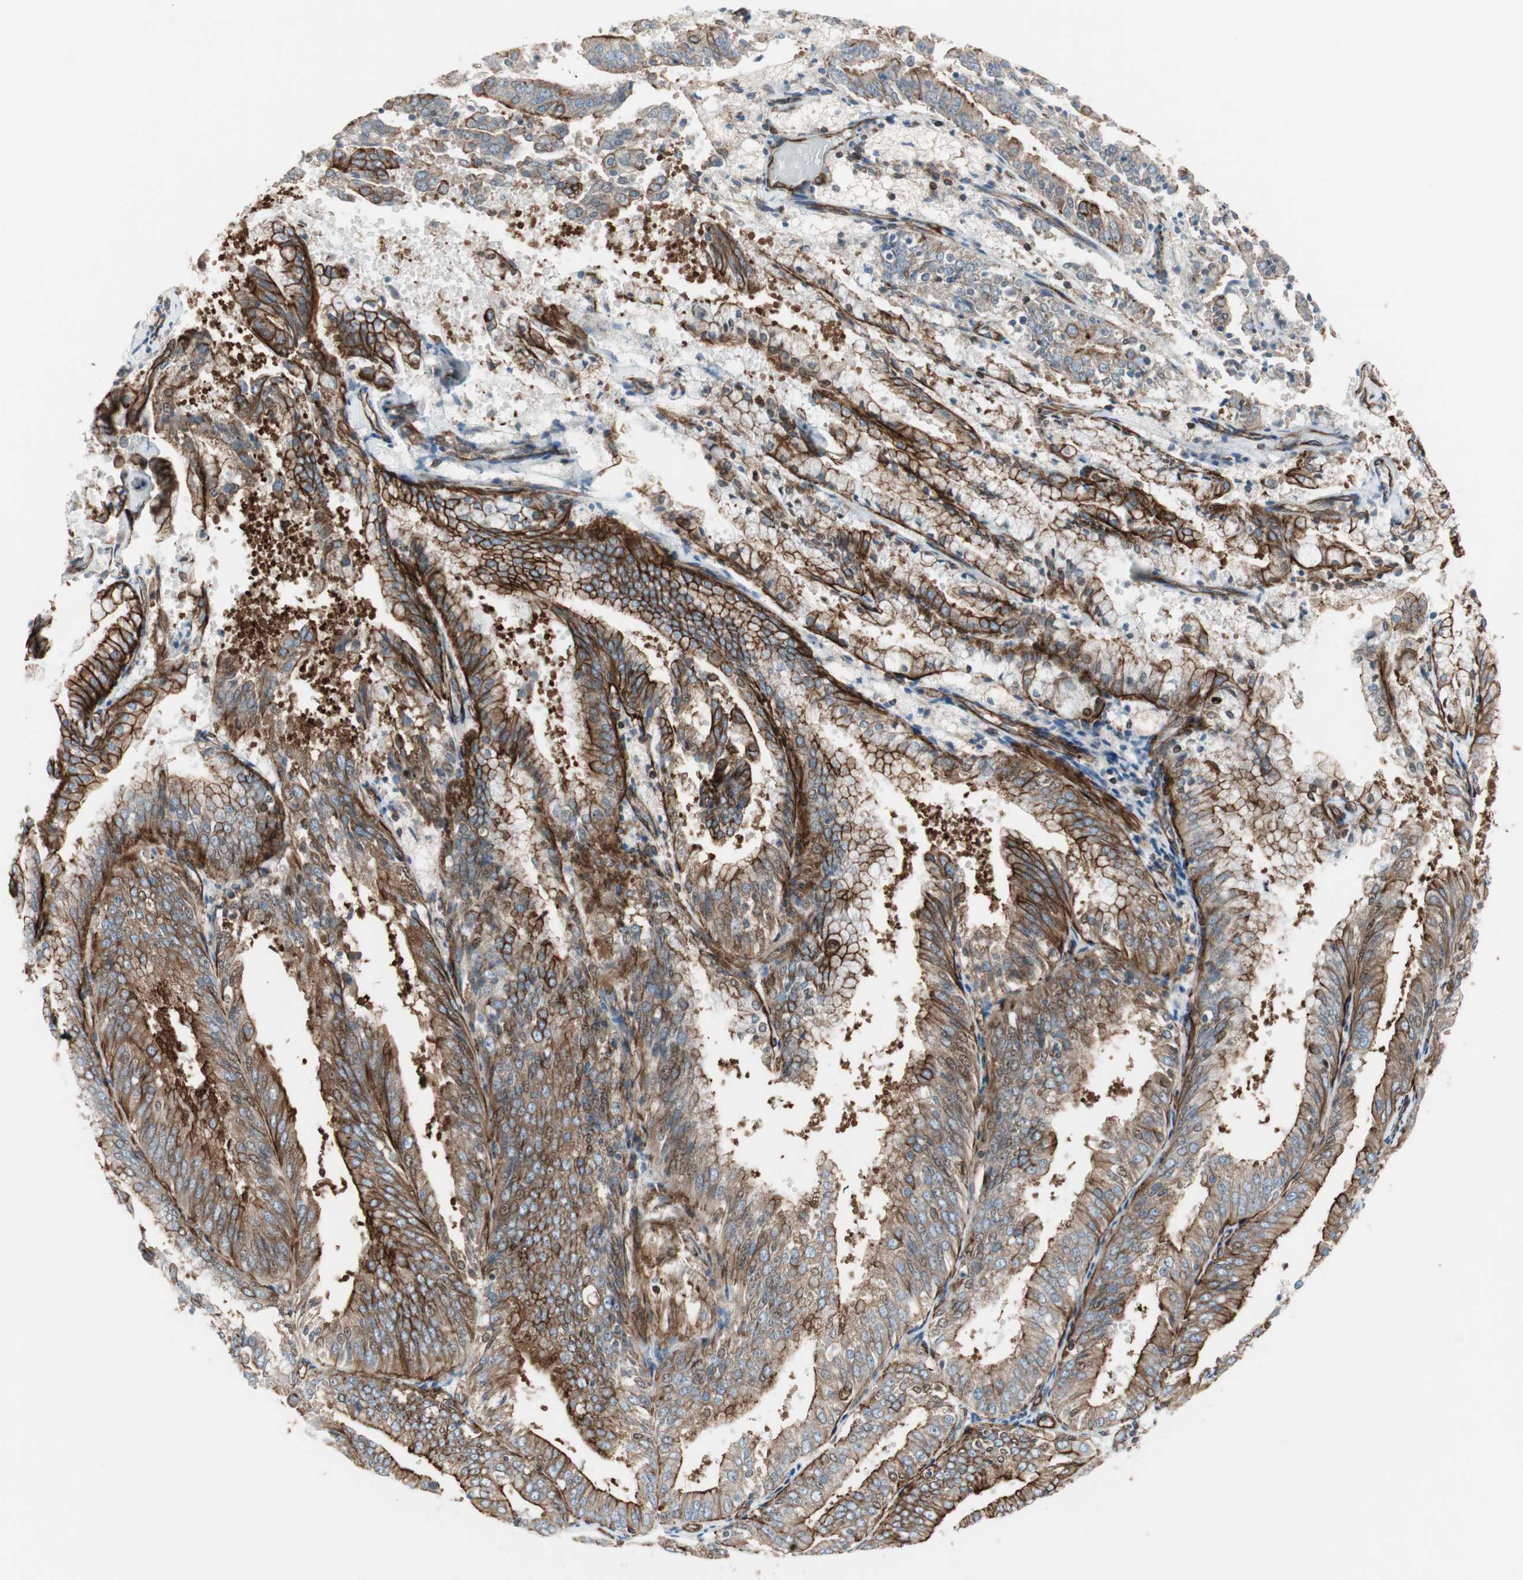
{"staining": {"intensity": "strong", "quantity": ">75%", "location": "cytoplasmic/membranous"}, "tissue": "endometrial cancer", "cell_type": "Tumor cells", "image_type": "cancer", "snomed": [{"axis": "morphology", "description": "Adenocarcinoma, NOS"}, {"axis": "topography", "description": "Endometrium"}], "caption": "A brown stain shows strong cytoplasmic/membranous expression of a protein in endometrial adenocarcinoma tumor cells. (DAB (3,3'-diaminobenzidine) = brown stain, brightfield microscopy at high magnification).", "gene": "TCTA", "patient": {"sex": "female", "age": 63}}